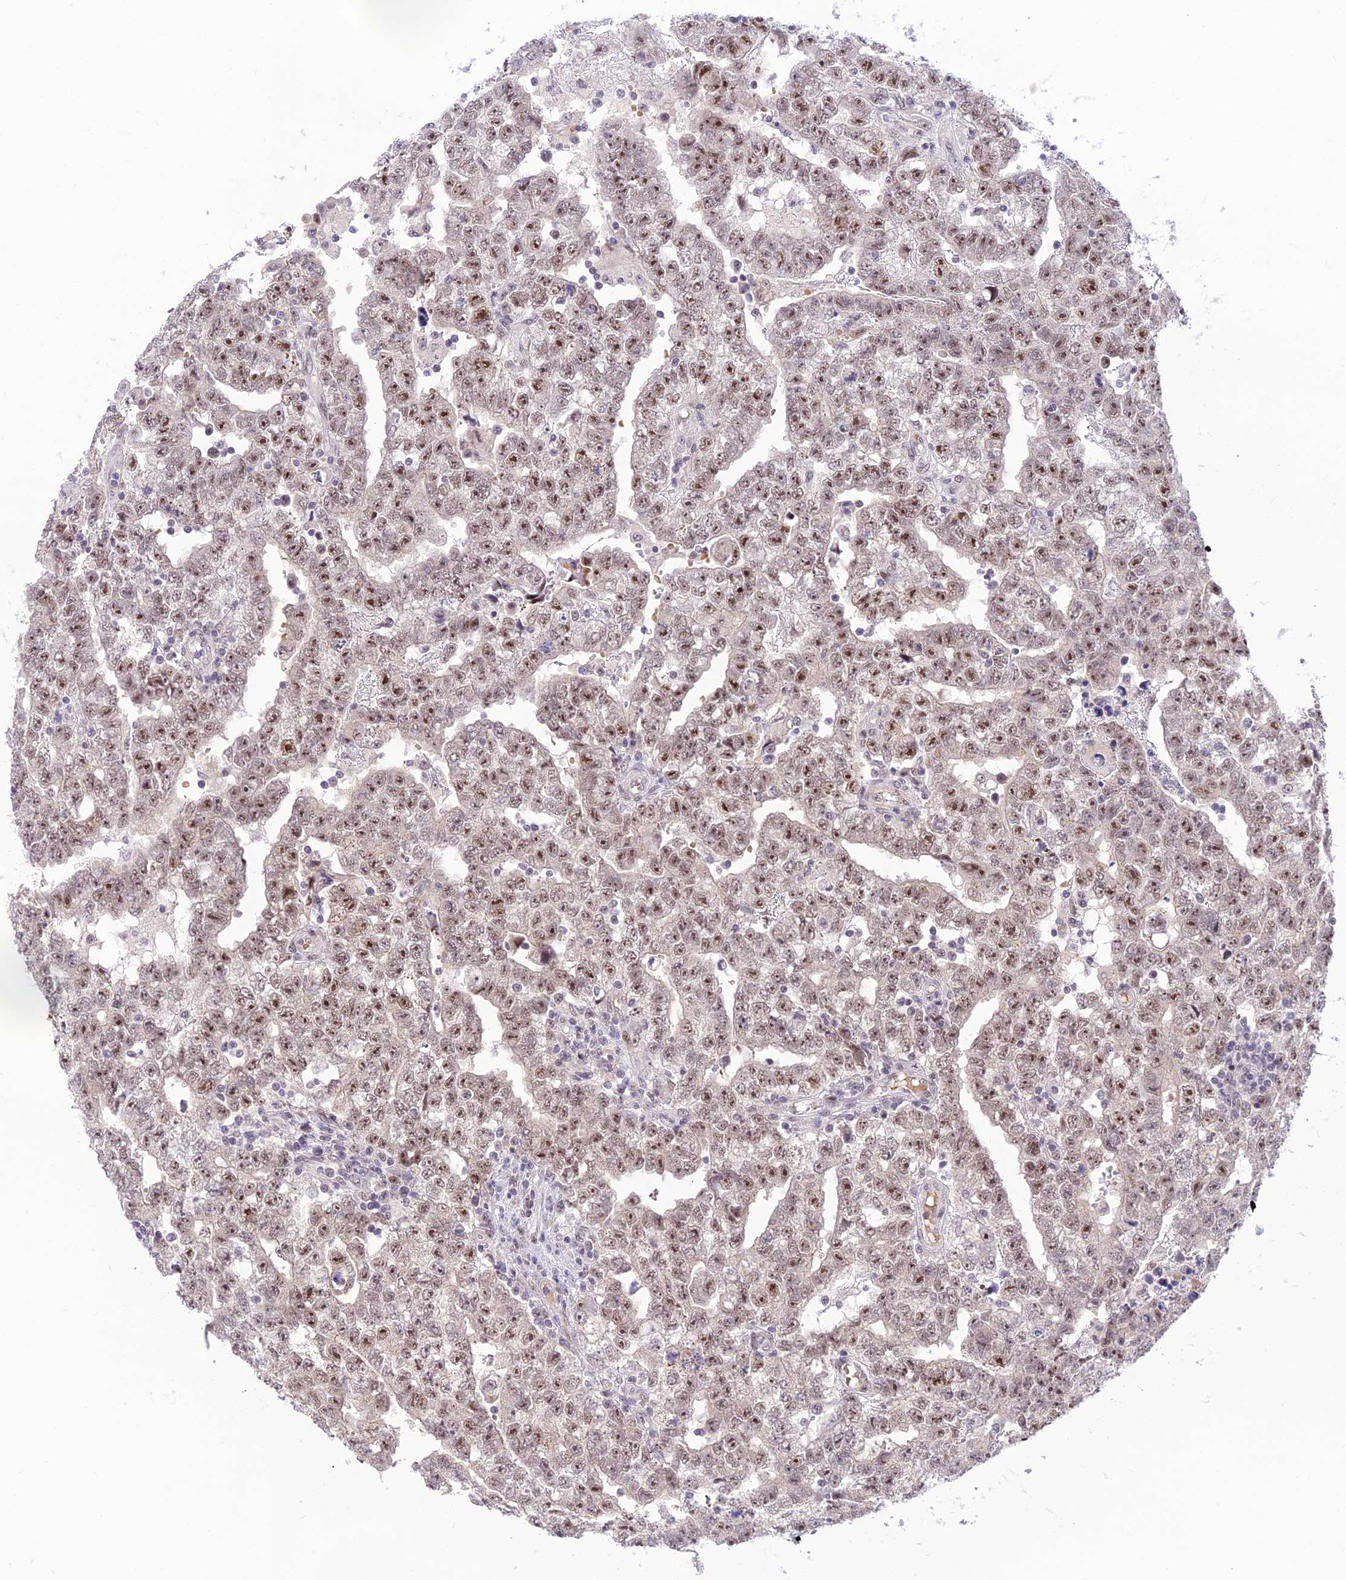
{"staining": {"intensity": "moderate", "quantity": ">75%", "location": "nuclear"}, "tissue": "testis cancer", "cell_type": "Tumor cells", "image_type": "cancer", "snomed": [{"axis": "morphology", "description": "Carcinoma, Embryonal, NOS"}, {"axis": "topography", "description": "Testis"}], "caption": "Protein expression analysis of human testis cancer reveals moderate nuclear staining in approximately >75% of tumor cells.", "gene": "ASPDH", "patient": {"sex": "male", "age": 25}}